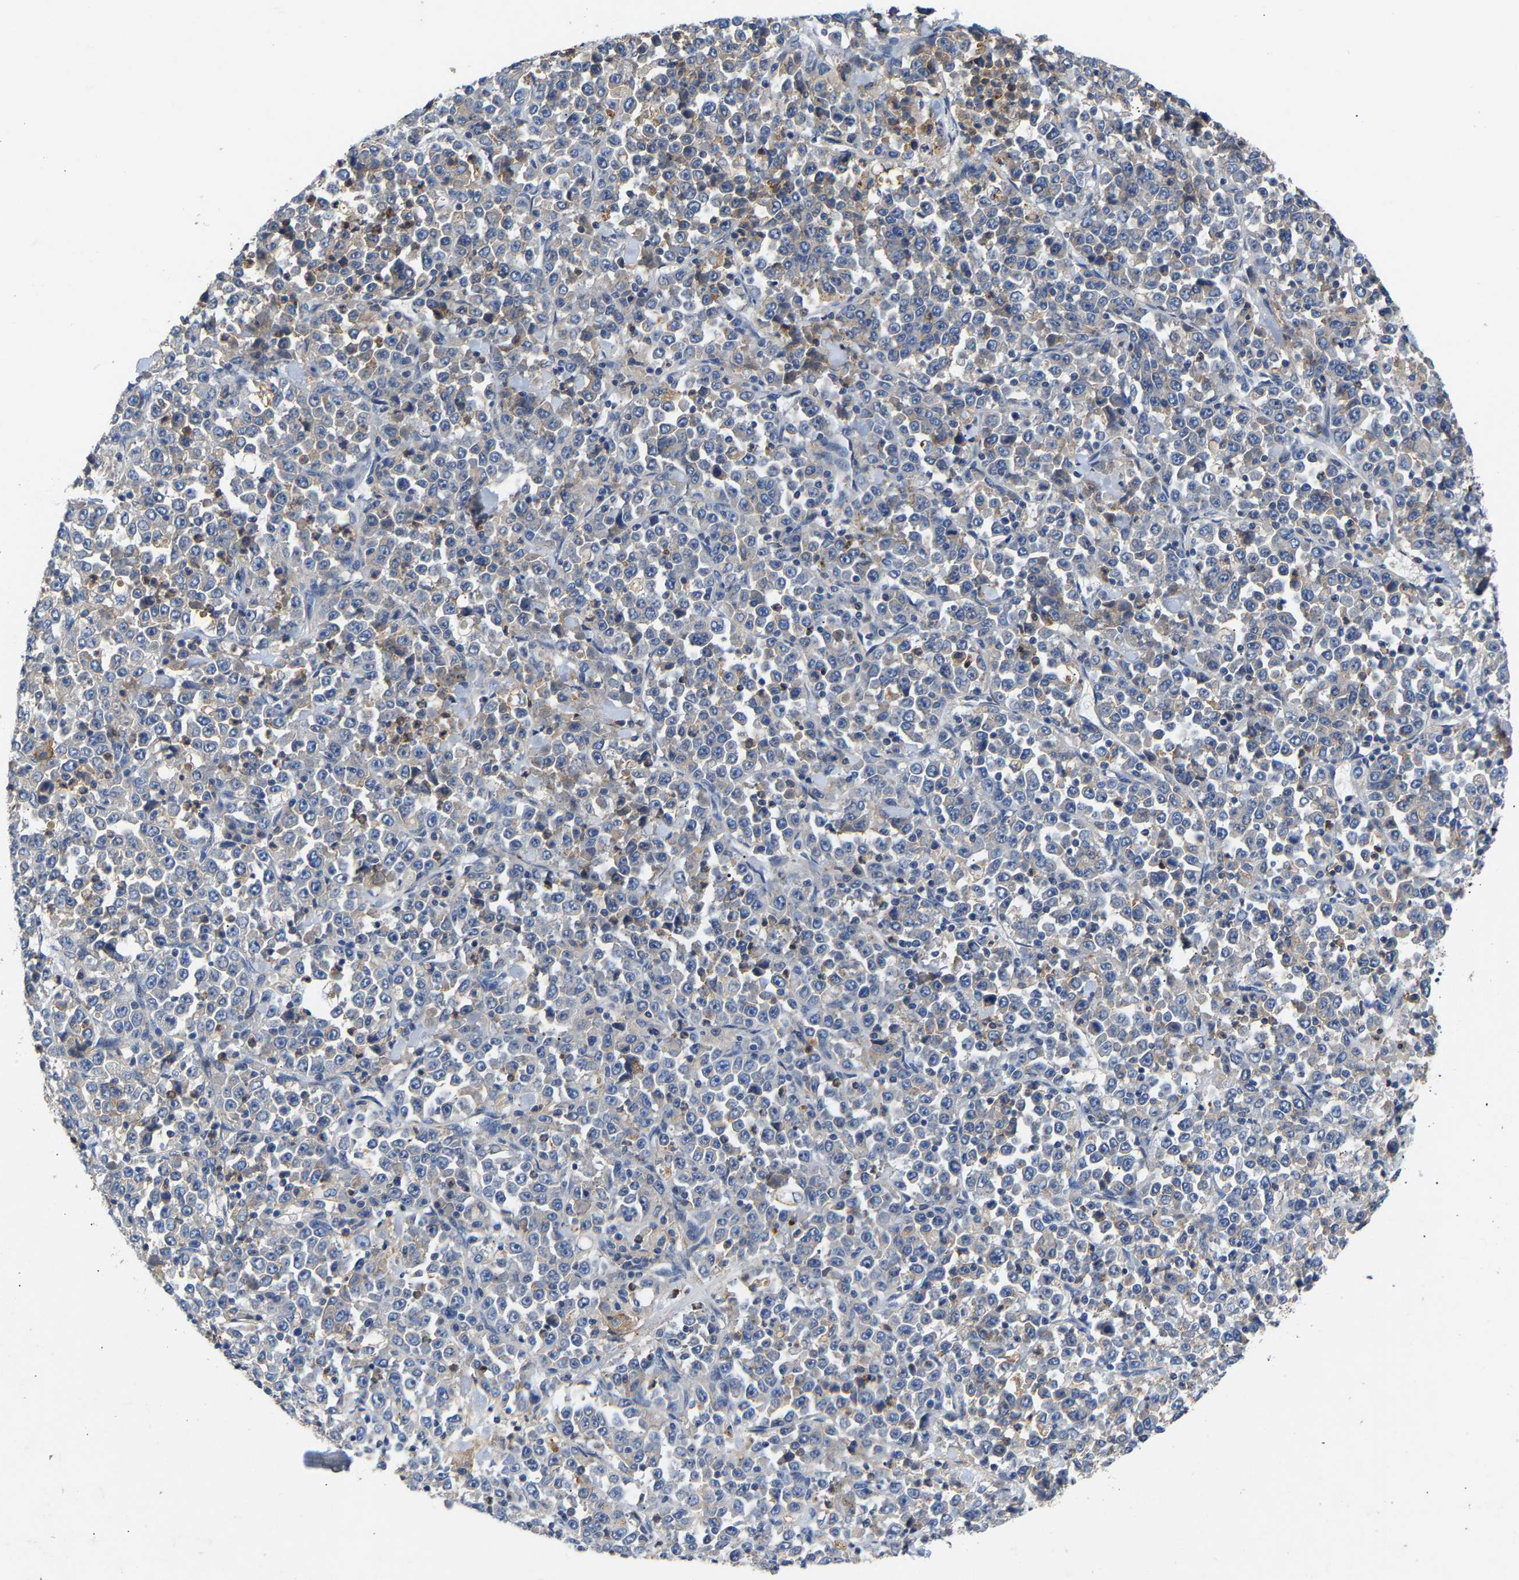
{"staining": {"intensity": "negative", "quantity": "none", "location": "none"}, "tissue": "stomach cancer", "cell_type": "Tumor cells", "image_type": "cancer", "snomed": [{"axis": "morphology", "description": "Normal tissue, NOS"}, {"axis": "morphology", "description": "Adenocarcinoma, NOS"}, {"axis": "topography", "description": "Stomach, upper"}, {"axis": "topography", "description": "Stomach"}], "caption": "DAB (3,3'-diaminobenzidine) immunohistochemical staining of human stomach cancer demonstrates no significant expression in tumor cells.", "gene": "CCDC171", "patient": {"sex": "male", "age": 59}}